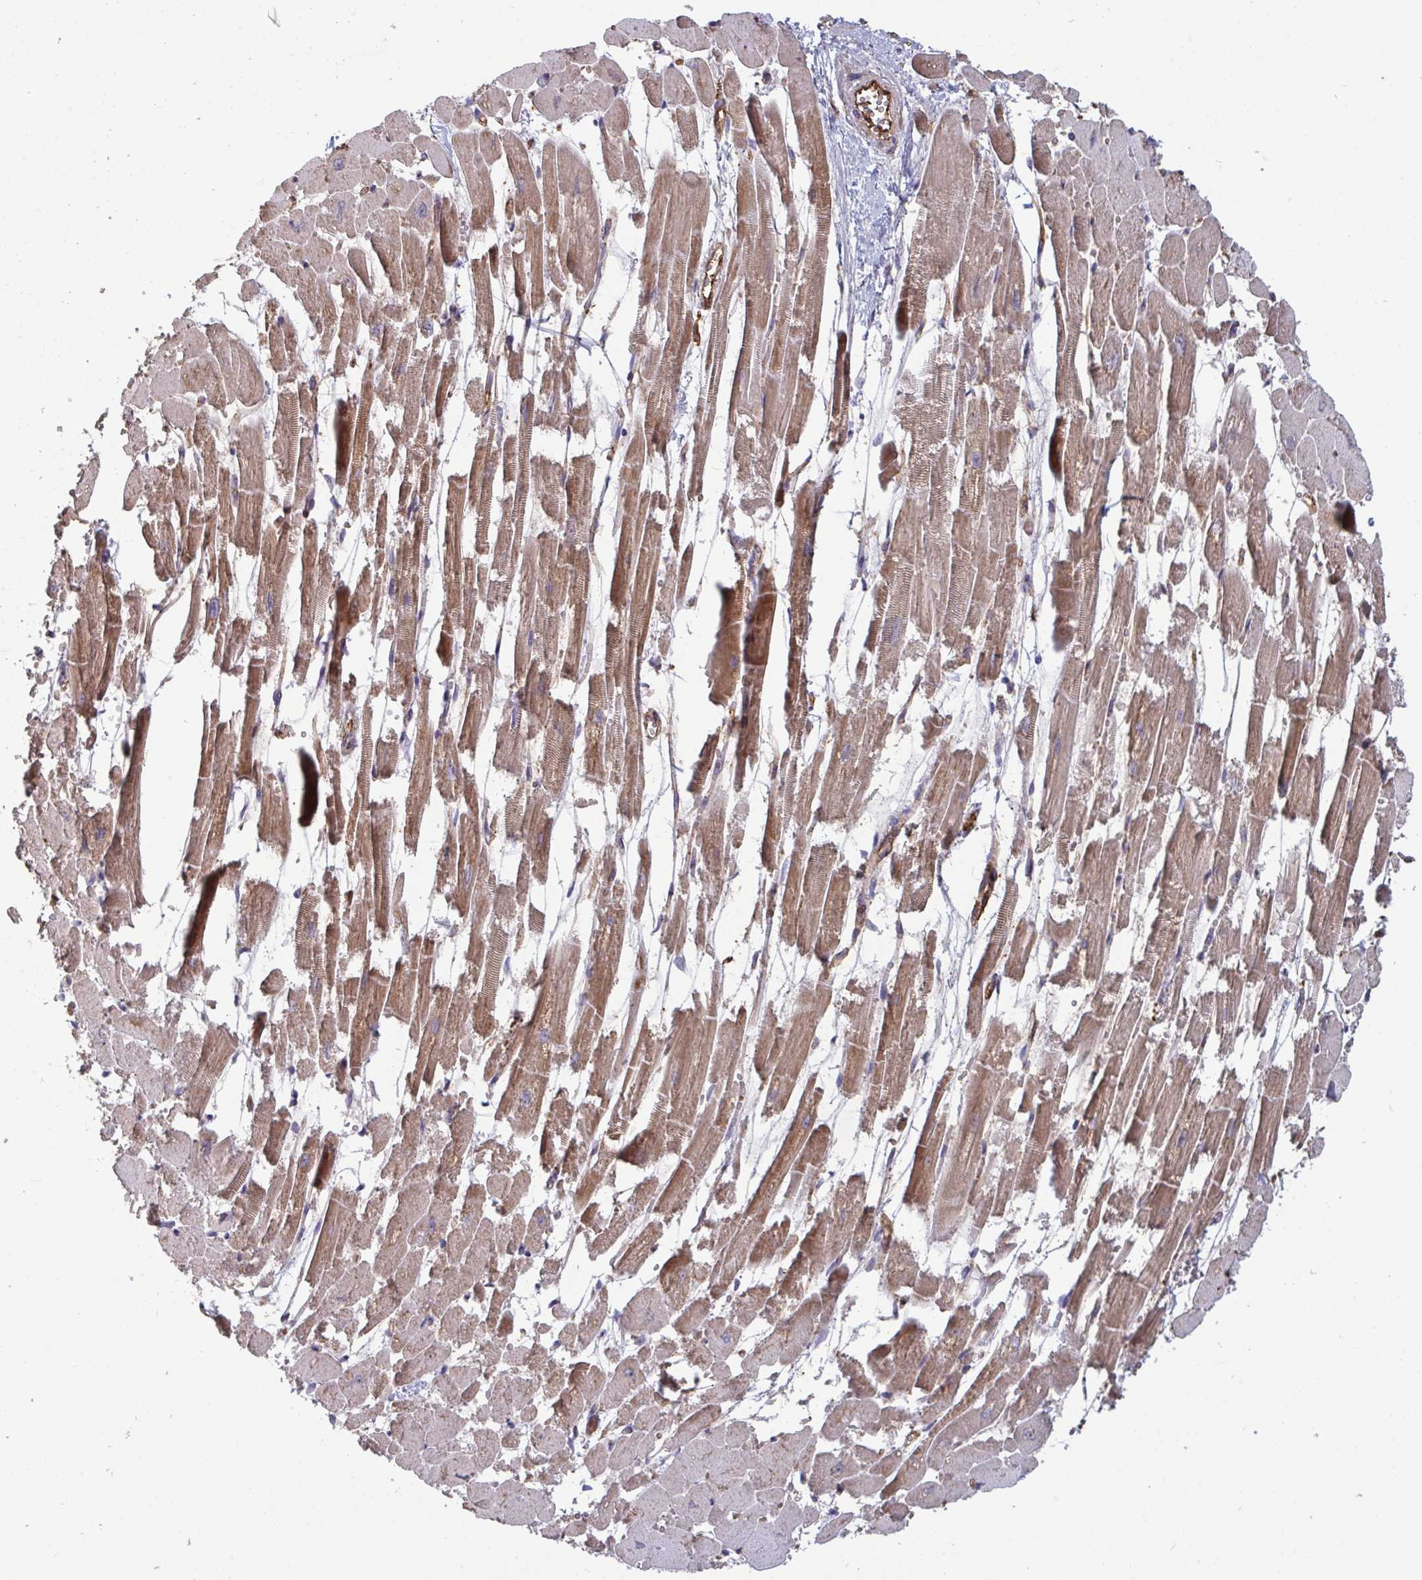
{"staining": {"intensity": "weak", "quantity": "25%-75%", "location": "cytoplasmic/membranous"}, "tissue": "heart muscle", "cell_type": "Cardiomyocytes", "image_type": "normal", "snomed": [{"axis": "morphology", "description": "Normal tissue, NOS"}, {"axis": "topography", "description": "Heart"}], "caption": "DAB (3,3'-diaminobenzidine) immunohistochemical staining of unremarkable human heart muscle demonstrates weak cytoplasmic/membranous protein expression in about 25%-75% of cardiomyocytes.", "gene": "ISCU", "patient": {"sex": "female", "age": 52}}